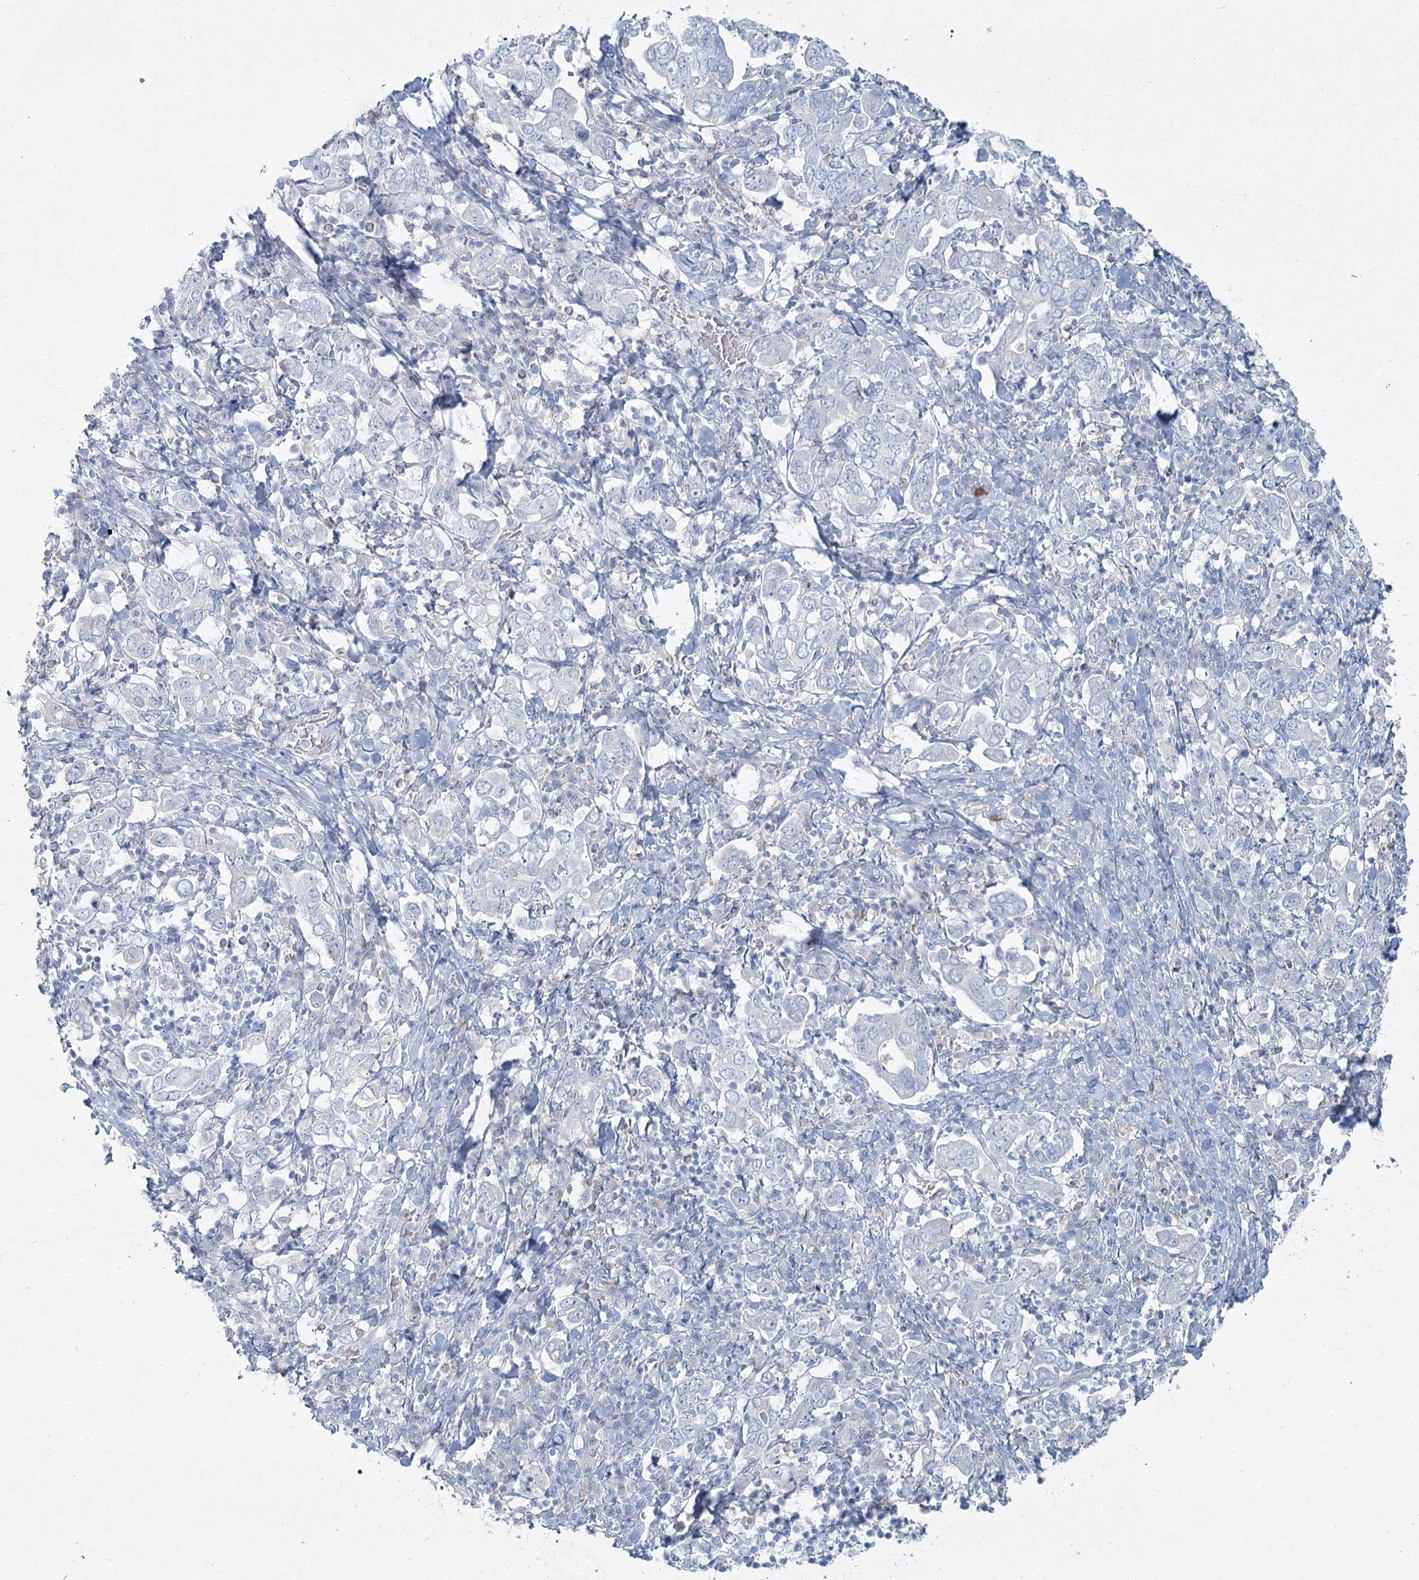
{"staining": {"intensity": "negative", "quantity": "none", "location": "none"}, "tissue": "stomach cancer", "cell_type": "Tumor cells", "image_type": "cancer", "snomed": [{"axis": "morphology", "description": "Adenocarcinoma, NOS"}, {"axis": "topography", "description": "Stomach, upper"}], "caption": "Stomach cancer was stained to show a protein in brown. There is no significant positivity in tumor cells.", "gene": "LRP2BP", "patient": {"sex": "male", "age": 62}}